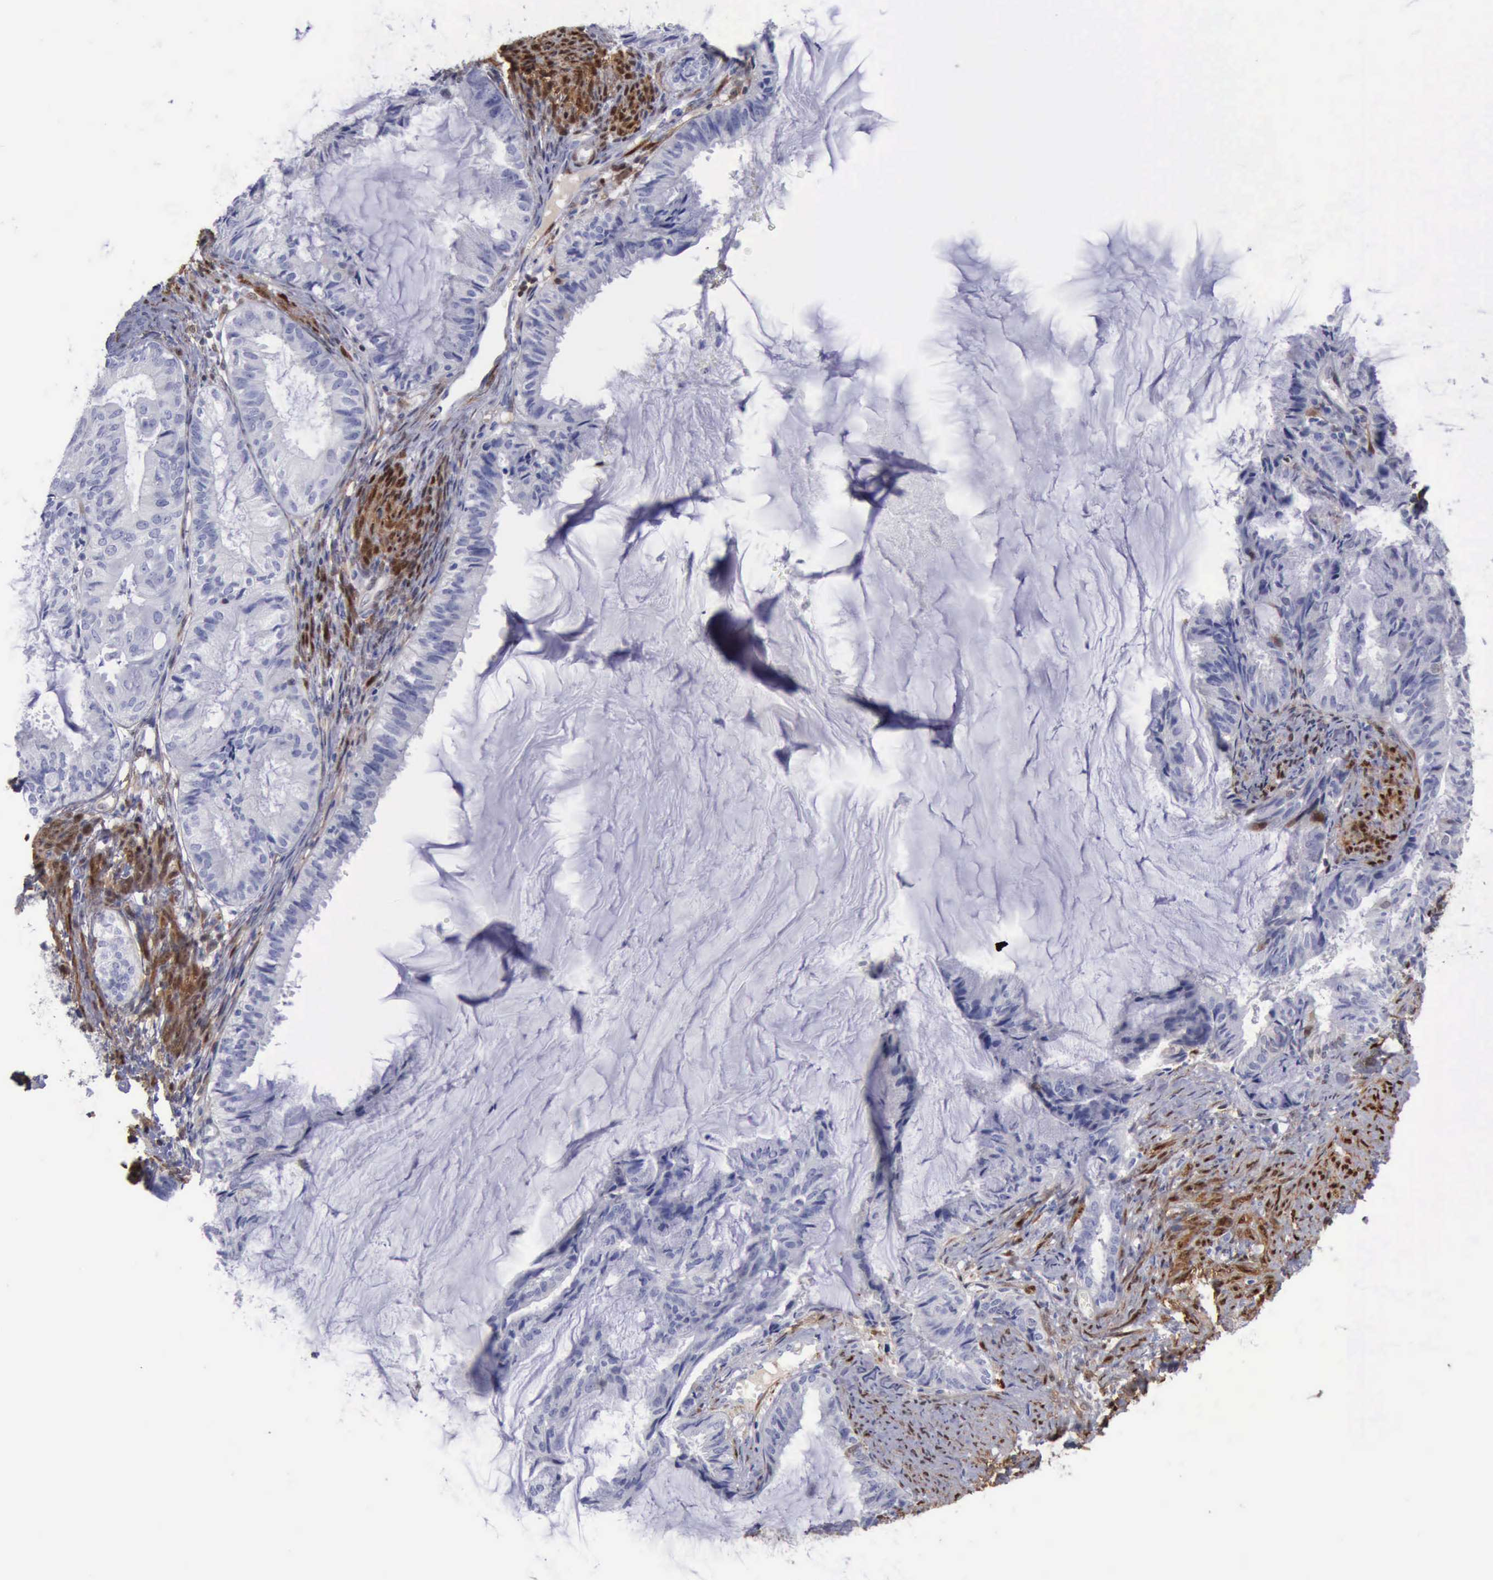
{"staining": {"intensity": "negative", "quantity": "none", "location": "none"}, "tissue": "endometrial cancer", "cell_type": "Tumor cells", "image_type": "cancer", "snomed": [{"axis": "morphology", "description": "Adenocarcinoma, NOS"}, {"axis": "topography", "description": "Endometrium"}], "caption": "Immunohistochemistry histopathology image of neoplastic tissue: human adenocarcinoma (endometrial) stained with DAB (3,3'-diaminobenzidine) reveals no significant protein positivity in tumor cells.", "gene": "FHL1", "patient": {"sex": "female", "age": 86}}